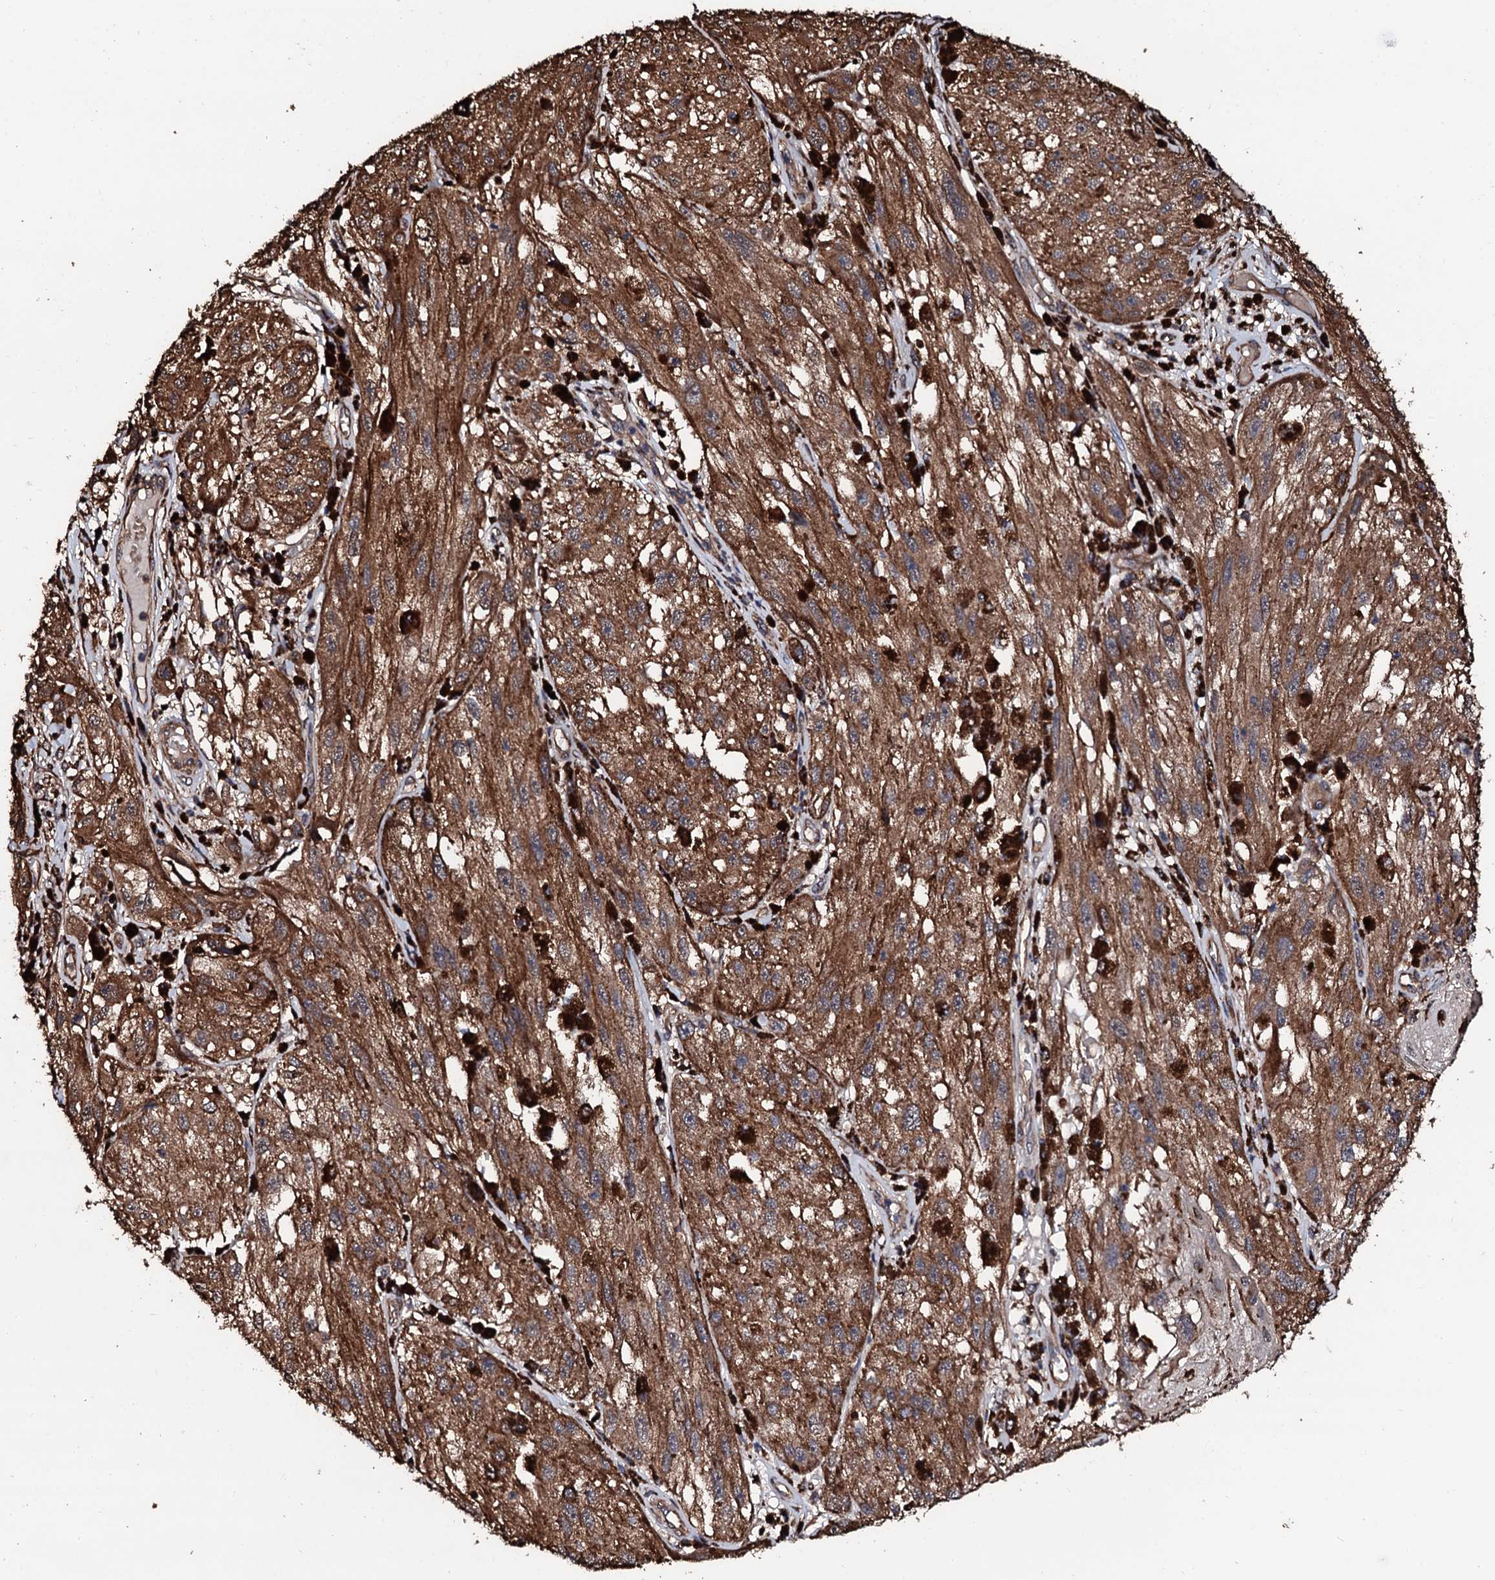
{"staining": {"intensity": "moderate", "quantity": ">75%", "location": "cytoplasmic/membranous"}, "tissue": "melanoma", "cell_type": "Tumor cells", "image_type": "cancer", "snomed": [{"axis": "morphology", "description": "Malignant melanoma, NOS"}, {"axis": "topography", "description": "Skin"}], "caption": "High-magnification brightfield microscopy of melanoma stained with DAB (brown) and counterstained with hematoxylin (blue). tumor cells exhibit moderate cytoplasmic/membranous expression is appreciated in about>75% of cells.", "gene": "CKAP5", "patient": {"sex": "male", "age": 88}}